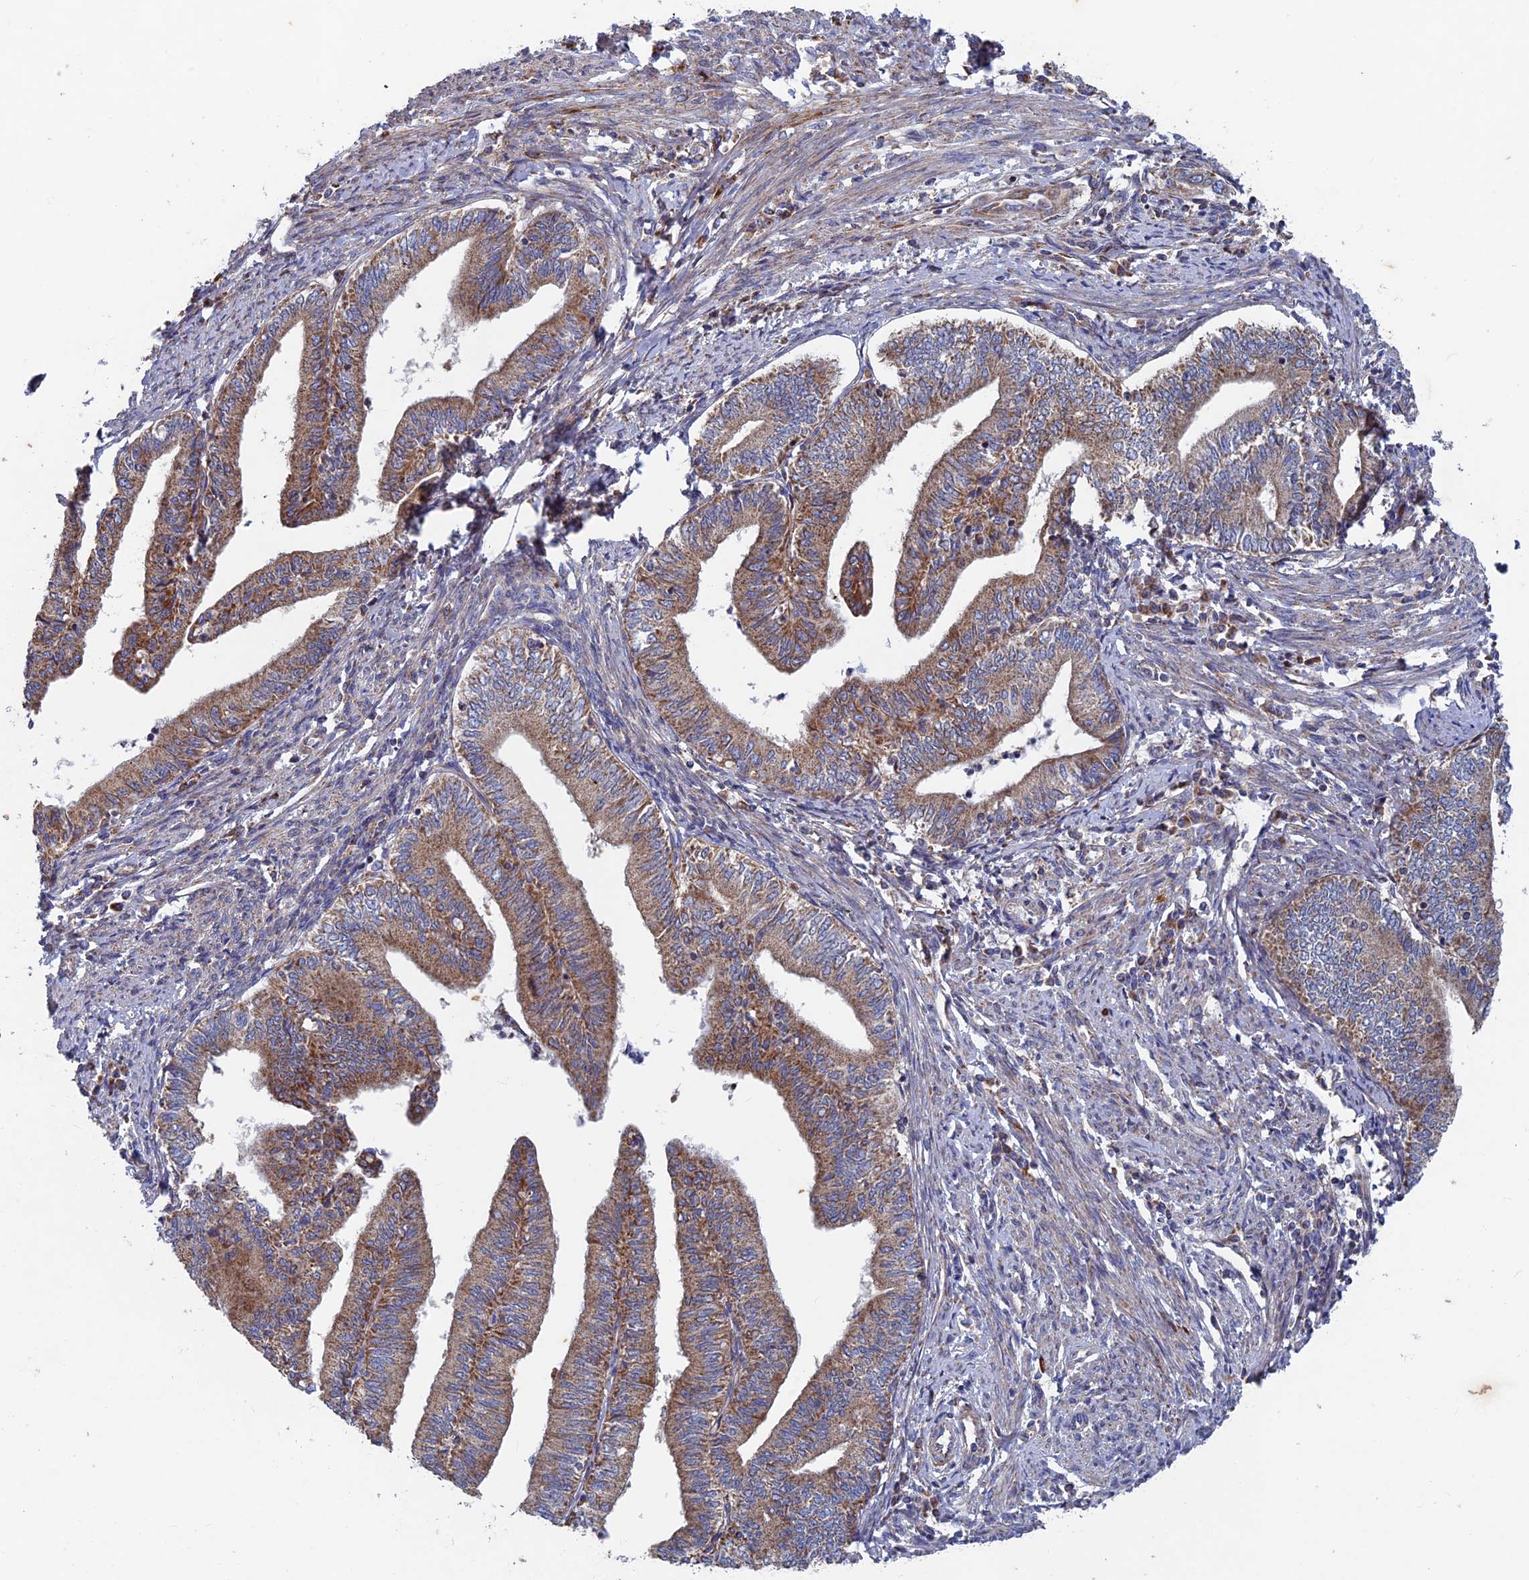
{"staining": {"intensity": "moderate", "quantity": ">75%", "location": "cytoplasmic/membranous"}, "tissue": "endometrial cancer", "cell_type": "Tumor cells", "image_type": "cancer", "snomed": [{"axis": "morphology", "description": "Adenocarcinoma, NOS"}, {"axis": "topography", "description": "Endometrium"}], "caption": "This micrograph shows immunohistochemistry (IHC) staining of adenocarcinoma (endometrial), with medium moderate cytoplasmic/membranous expression in about >75% of tumor cells.", "gene": "AP4S1", "patient": {"sex": "female", "age": 66}}